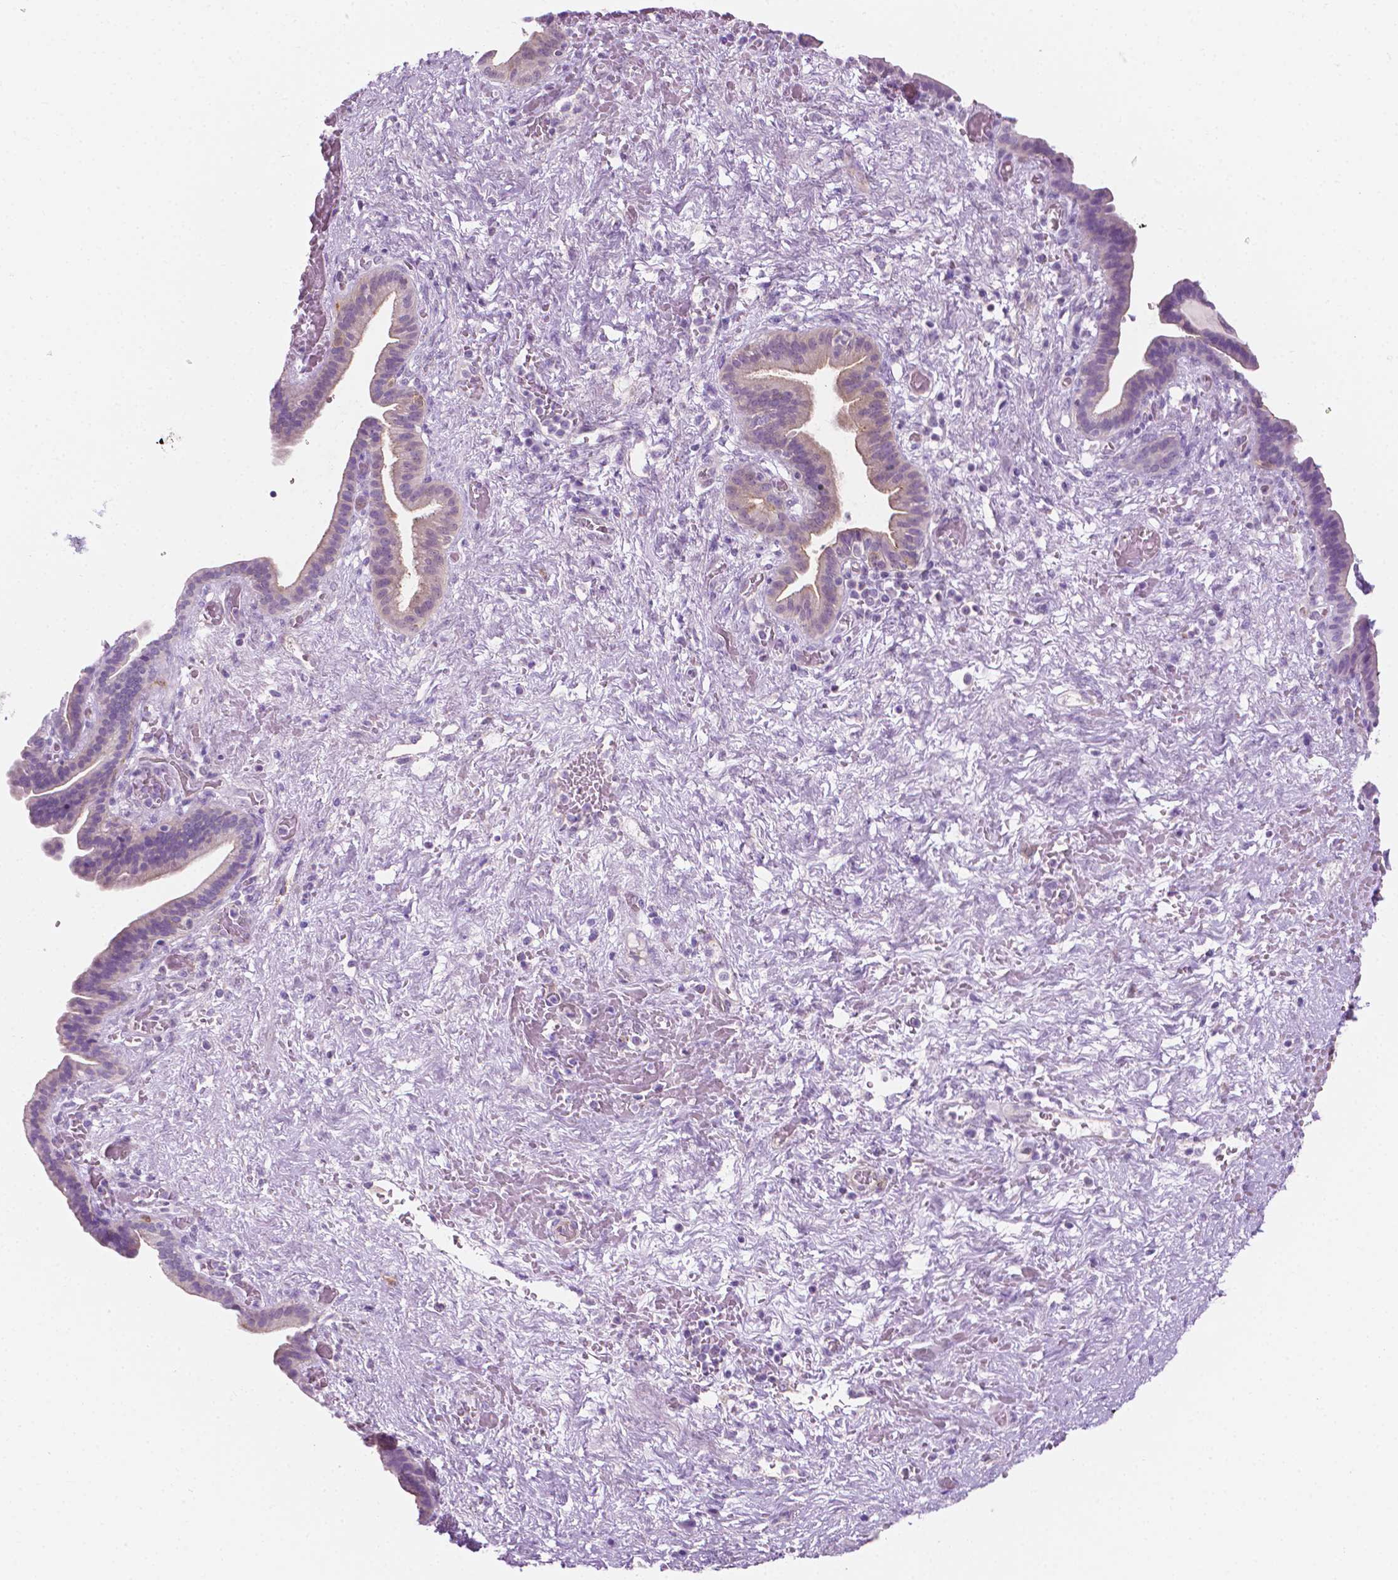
{"staining": {"intensity": "negative", "quantity": "none", "location": "none"}, "tissue": "pancreatic cancer", "cell_type": "Tumor cells", "image_type": "cancer", "snomed": [{"axis": "morphology", "description": "Adenocarcinoma, NOS"}, {"axis": "topography", "description": "Pancreas"}], "caption": "The image demonstrates no significant expression in tumor cells of pancreatic cancer (adenocarcinoma).", "gene": "EPPK1", "patient": {"sex": "male", "age": 44}}